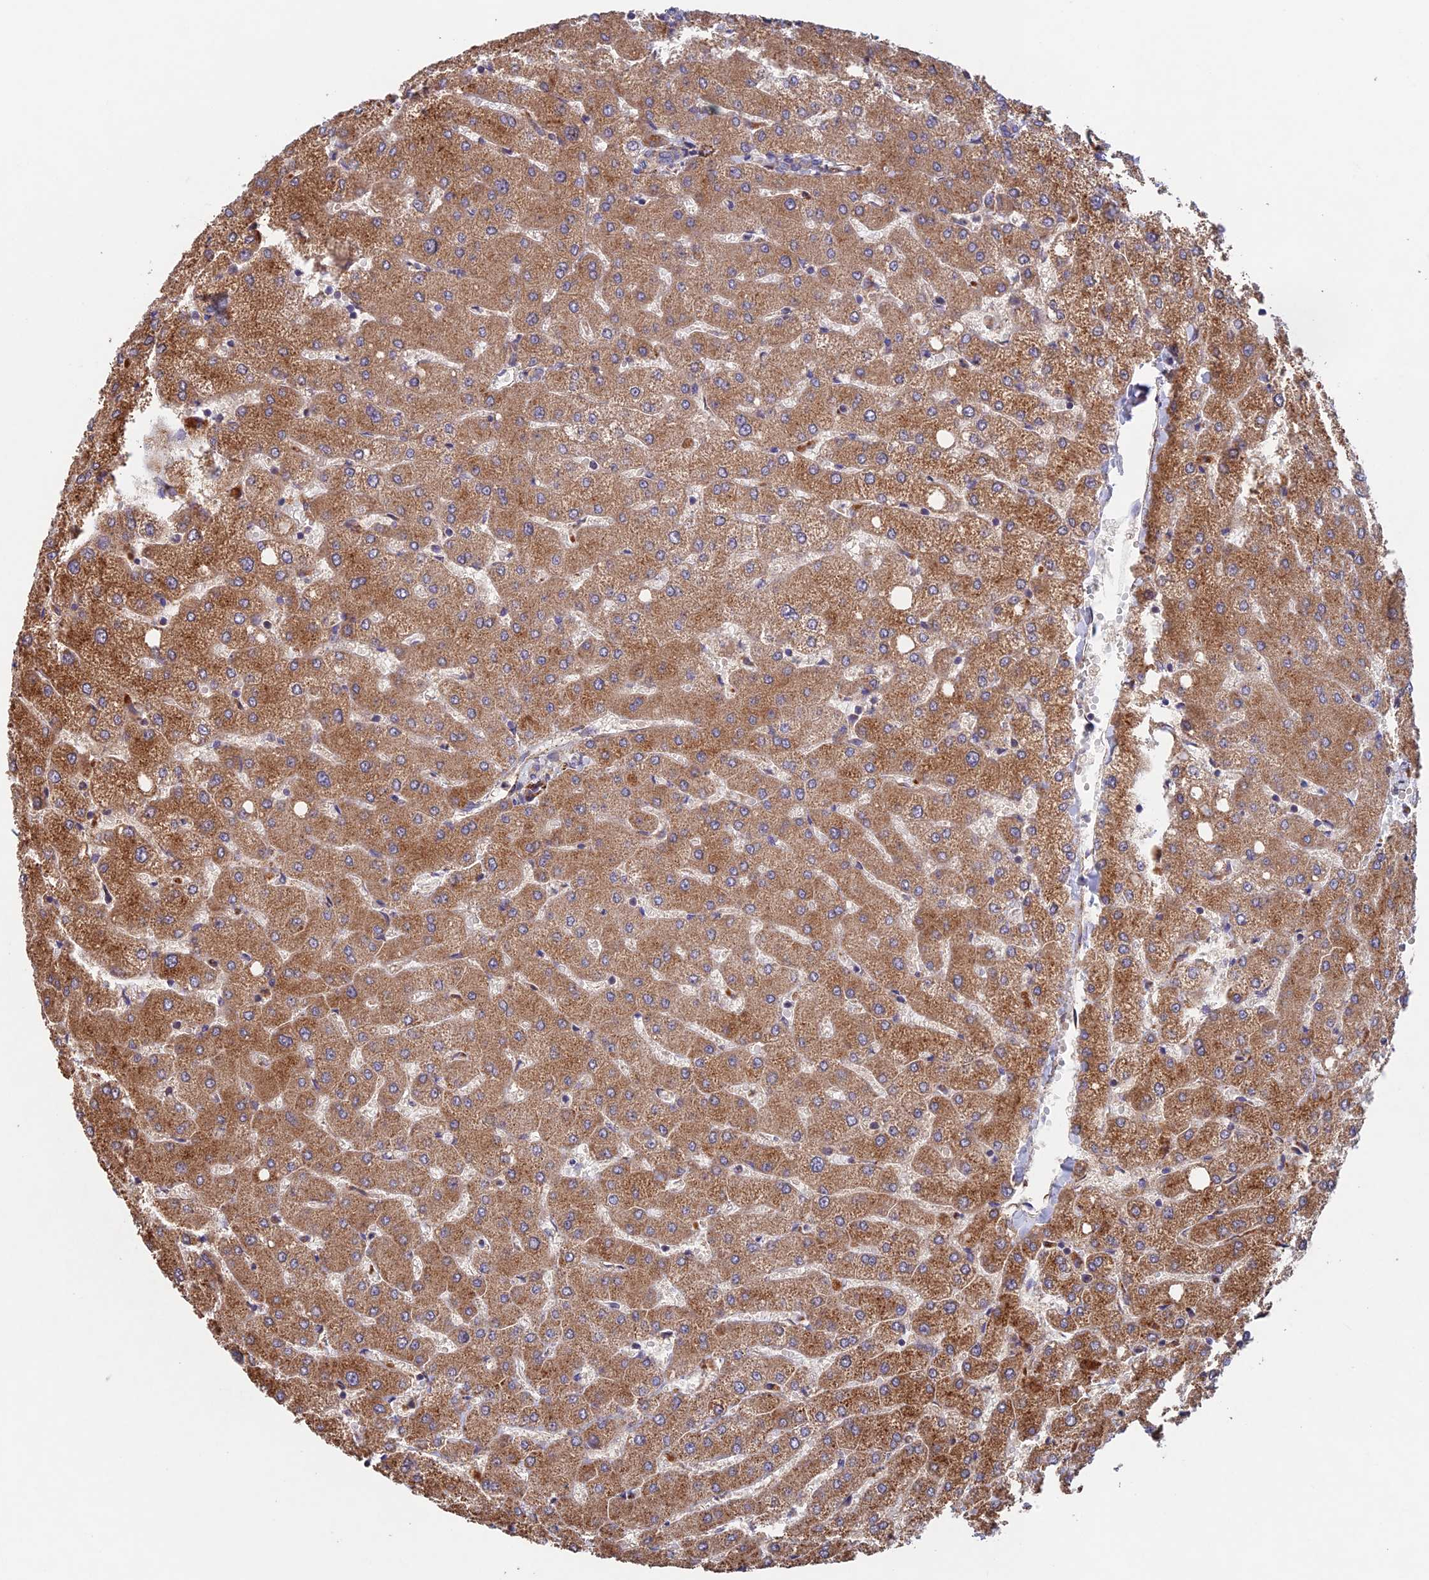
{"staining": {"intensity": "moderate", "quantity": "<25%", "location": "cytoplasmic/membranous"}, "tissue": "liver", "cell_type": "Cholangiocytes", "image_type": "normal", "snomed": [{"axis": "morphology", "description": "Normal tissue, NOS"}, {"axis": "topography", "description": "Liver"}], "caption": "Immunohistochemistry (IHC) micrograph of normal liver stained for a protein (brown), which displays low levels of moderate cytoplasmic/membranous staining in about <25% of cholangiocytes.", "gene": "MRPL1", "patient": {"sex": "female", "age": 54}}